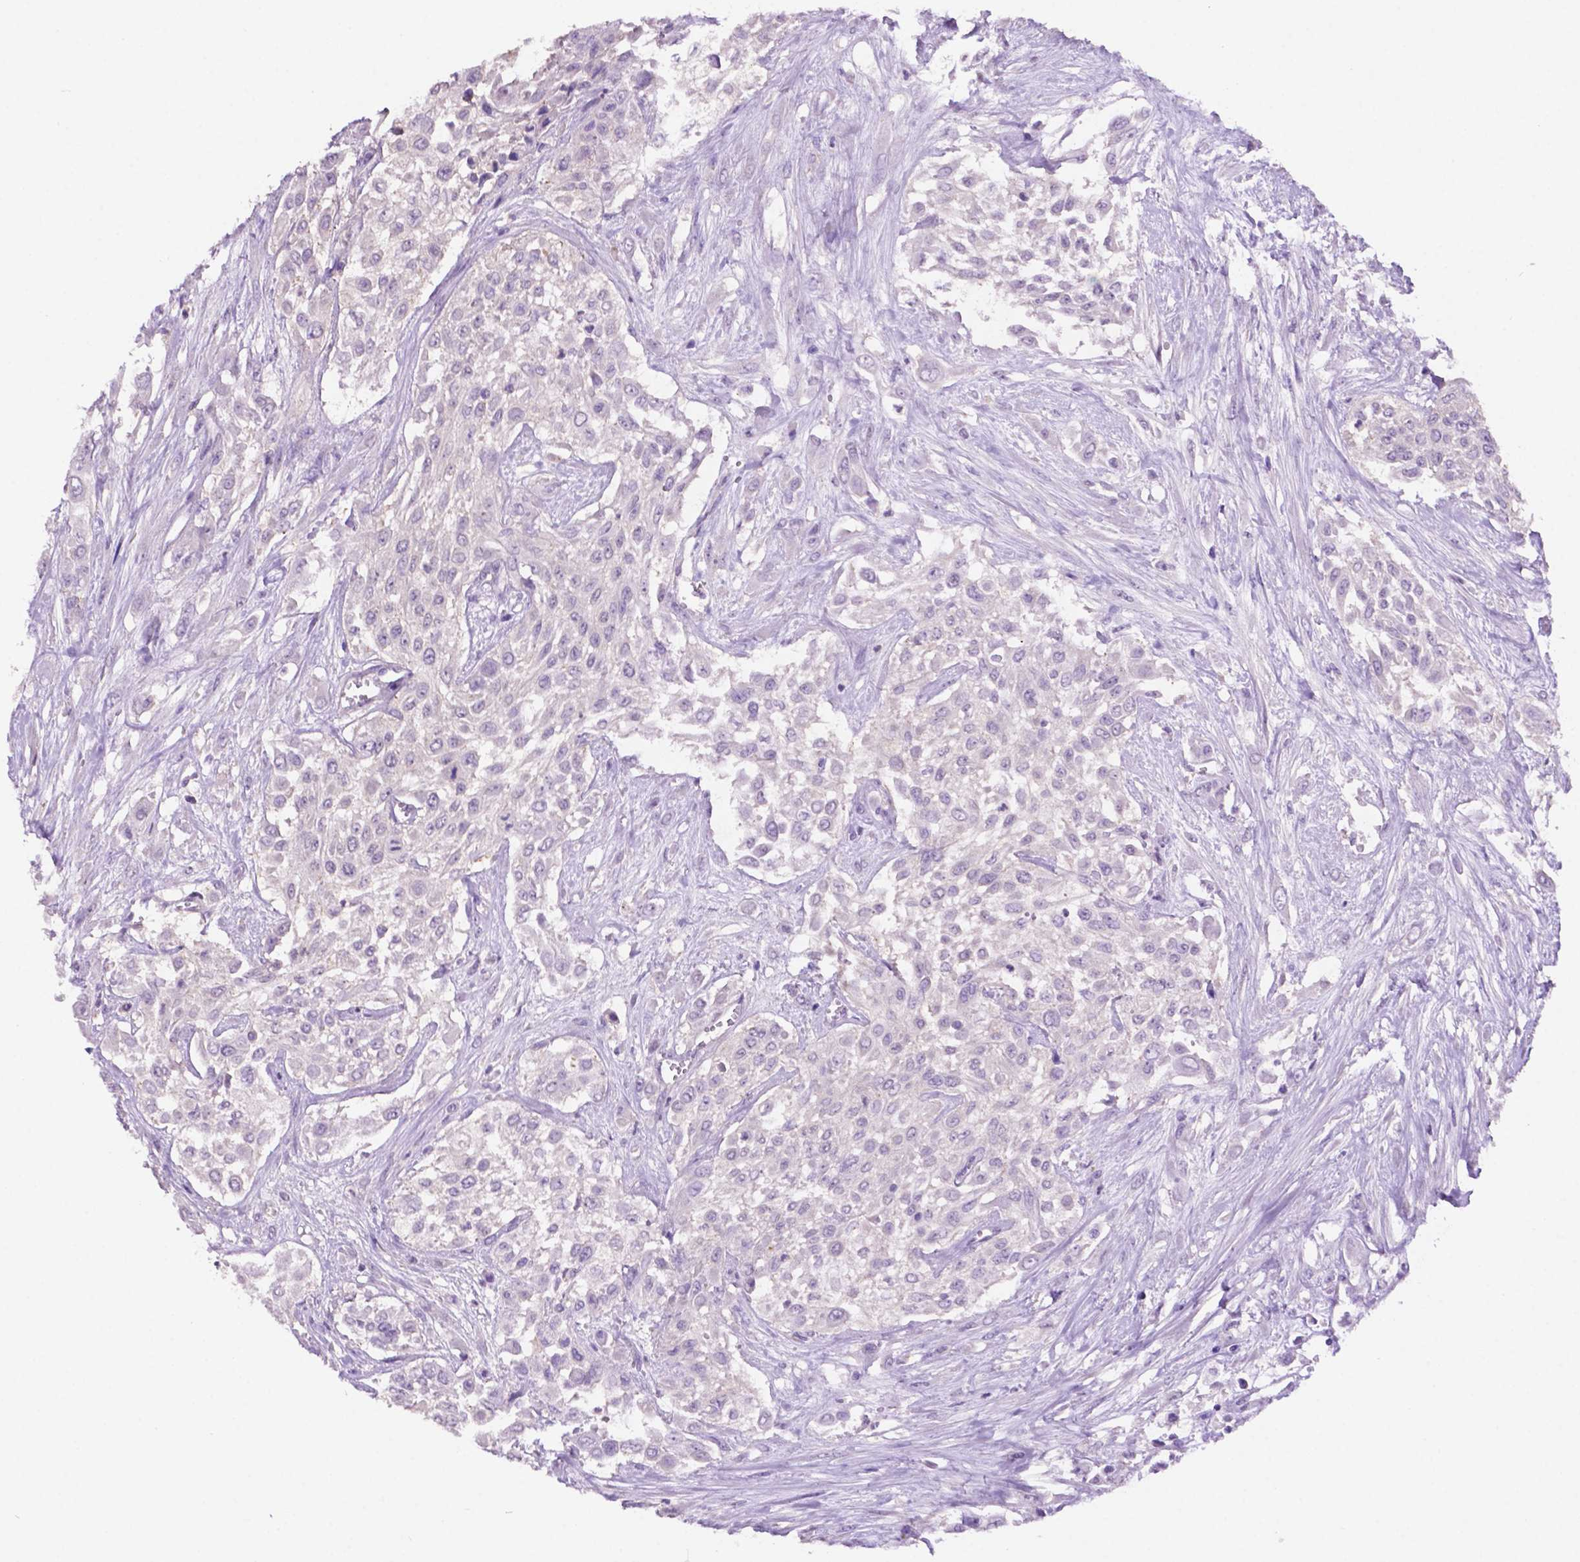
{"staining": {"intensity": "negative", "quantity": "none", "location": "none"}, "tissue": "urothelial cancer", "cell_type": "Tumor cells", "image_type": "cancer", "snomed": [{"axis": "morphology", "description": "Urothelial carcinoma, High grade"}, {"axis": "topography", "description": "Urinary bladder"}], "caption": "The histopathology image exhibits no staining of tumor cells in urothelial cancer.", "gene": "PRPS2", "patient": {"sex": "male", "age": 57}}